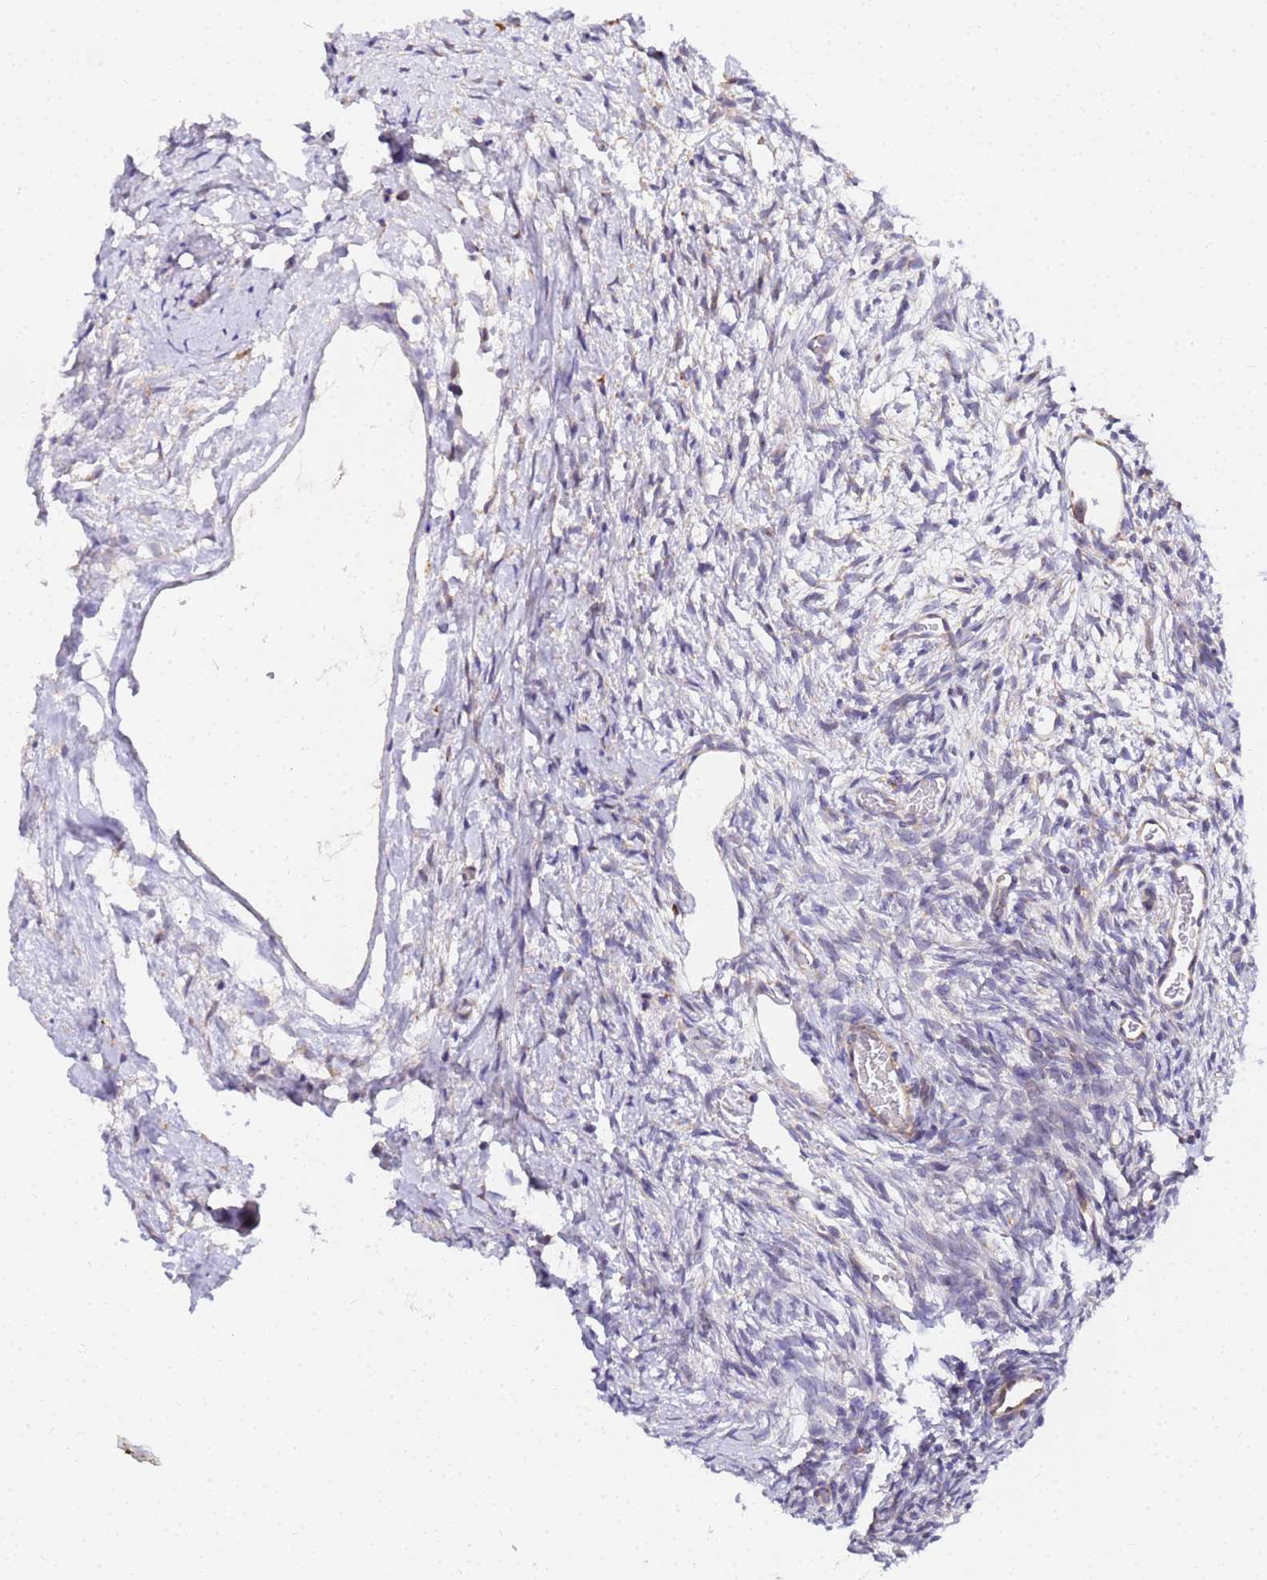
{"staining": {"intensity": "negative", "quantity": "none", "location": "none"}, "tissue": "ovary", "cell_type": "Ovarian stroma cells", "image_type": "normal", "snomed": [{"axis": "morphology", "description": "Normal tissue, NOS"}, {"axis": "topography", "description": "Ovary"}], "caption": "High magnification brightfield microscopy of normal ovary stained with DAB (brown) and counterstained with hematoxylin (blue): ovarian stroma cells show no significant expression.", "gene": "POM121C", "patient": {"sex": "female", "age": 39}}